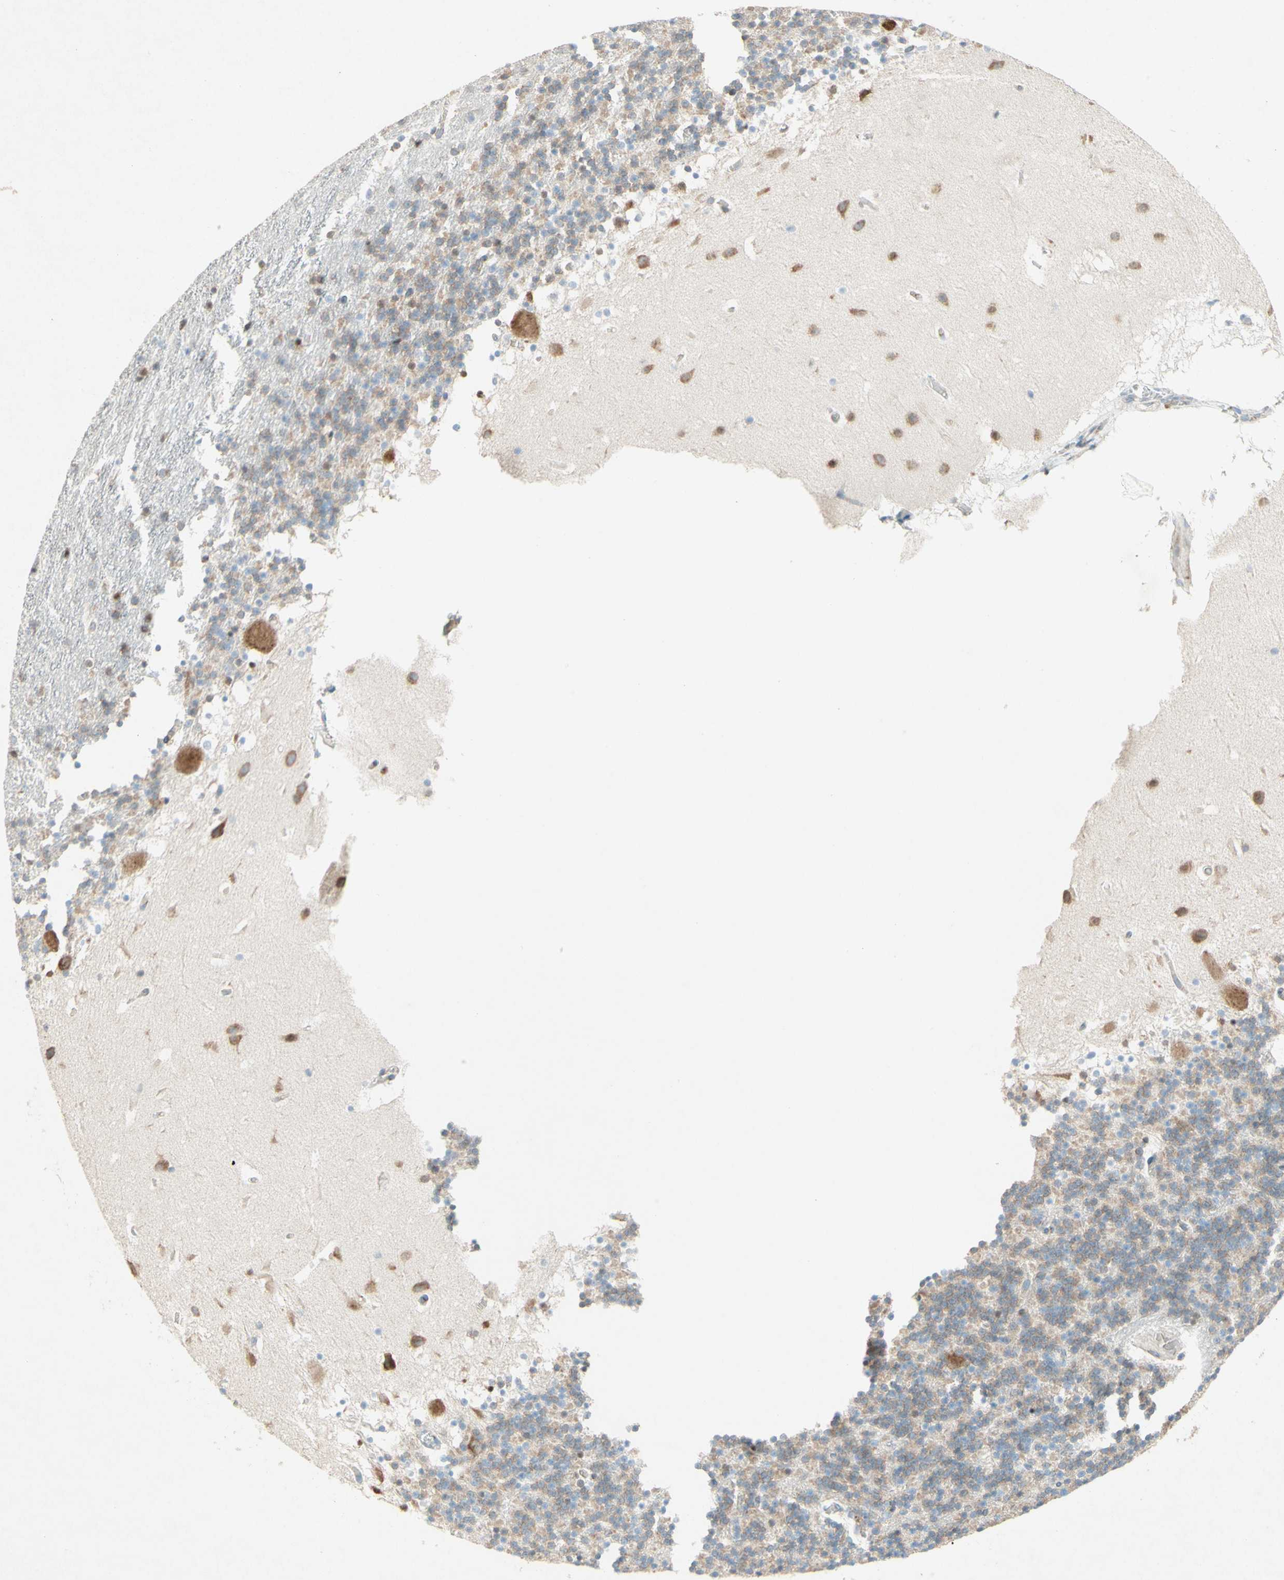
{"staining": {"intensity": "weak", "quantity": ">75%", "location": "cytoplasmic/membranous"}, "tissue": "cerebellum", "cell_type": "Cells in granular layer", "image_type": "normal", "snomed": [{"axis": "morphology", "description": "Normal tissue, NOS"}, {"axis": "topography", "description": "Cerebellum"}], "caption": "DAB immunohistochemical staining of benign human cerebellum exhibits weak cytoplasmic/membranous protein staining in about >75% of cells in granular layer.", "gene": "PABPC1", "patient": {"sex": "male", "age": 45}}